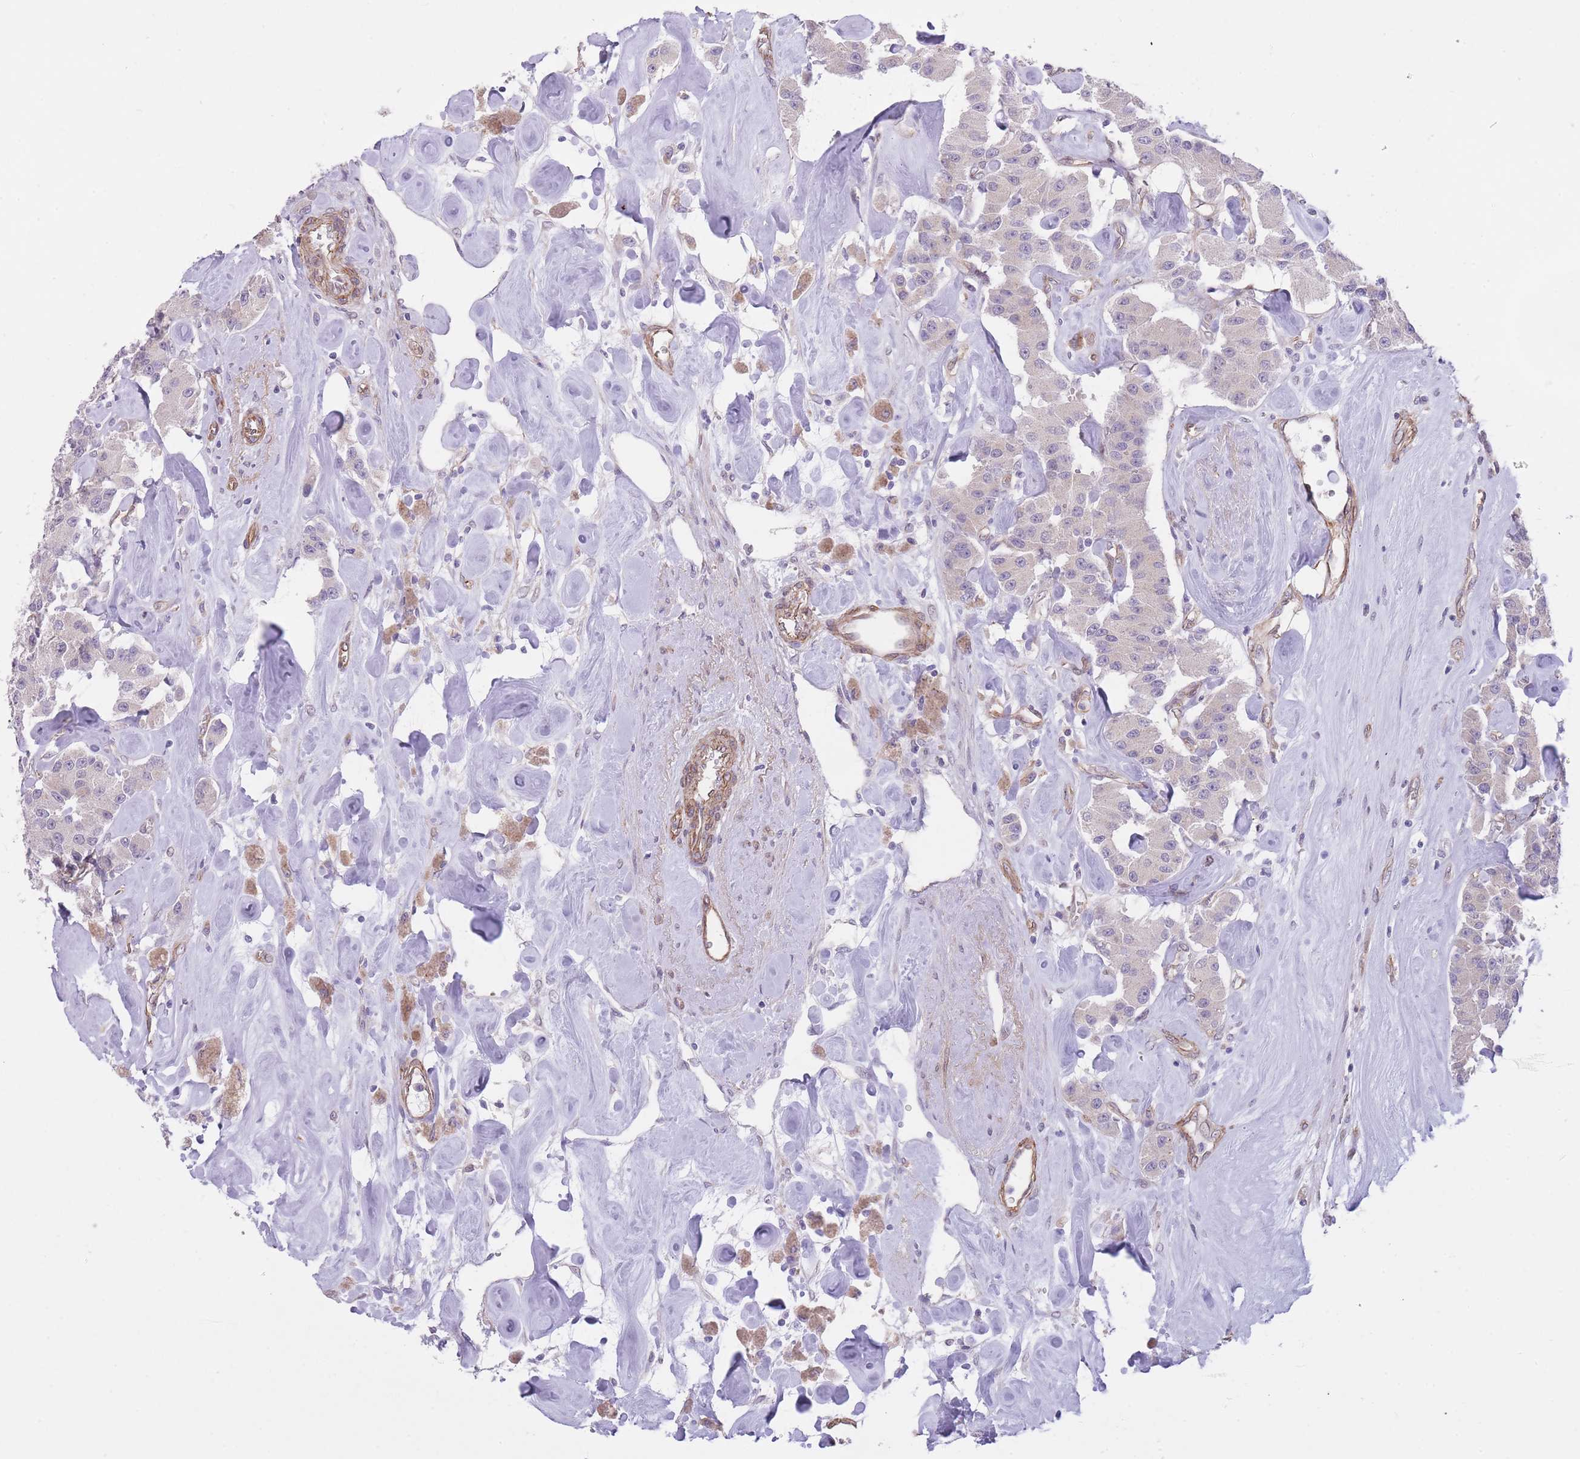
{"staining": {"intensity": "negative", "quantity": "none", "location": "none"}, "tissue": "carcinoid", "cell_type": "Tumor cells", "image_type": "cancer", "snomed": [{"axis": "morphology", "description": "Carcinoid, malignant, NOS"}, {"axis": "topography", "description": "Pancreas"}], "caption": "This is an immunohistochemistry (IHC) micrograph of carcinoid. There is no staining in tumor cells.", "gene": "QTRT1", "patient": {"sex": "male", "age": 41}}